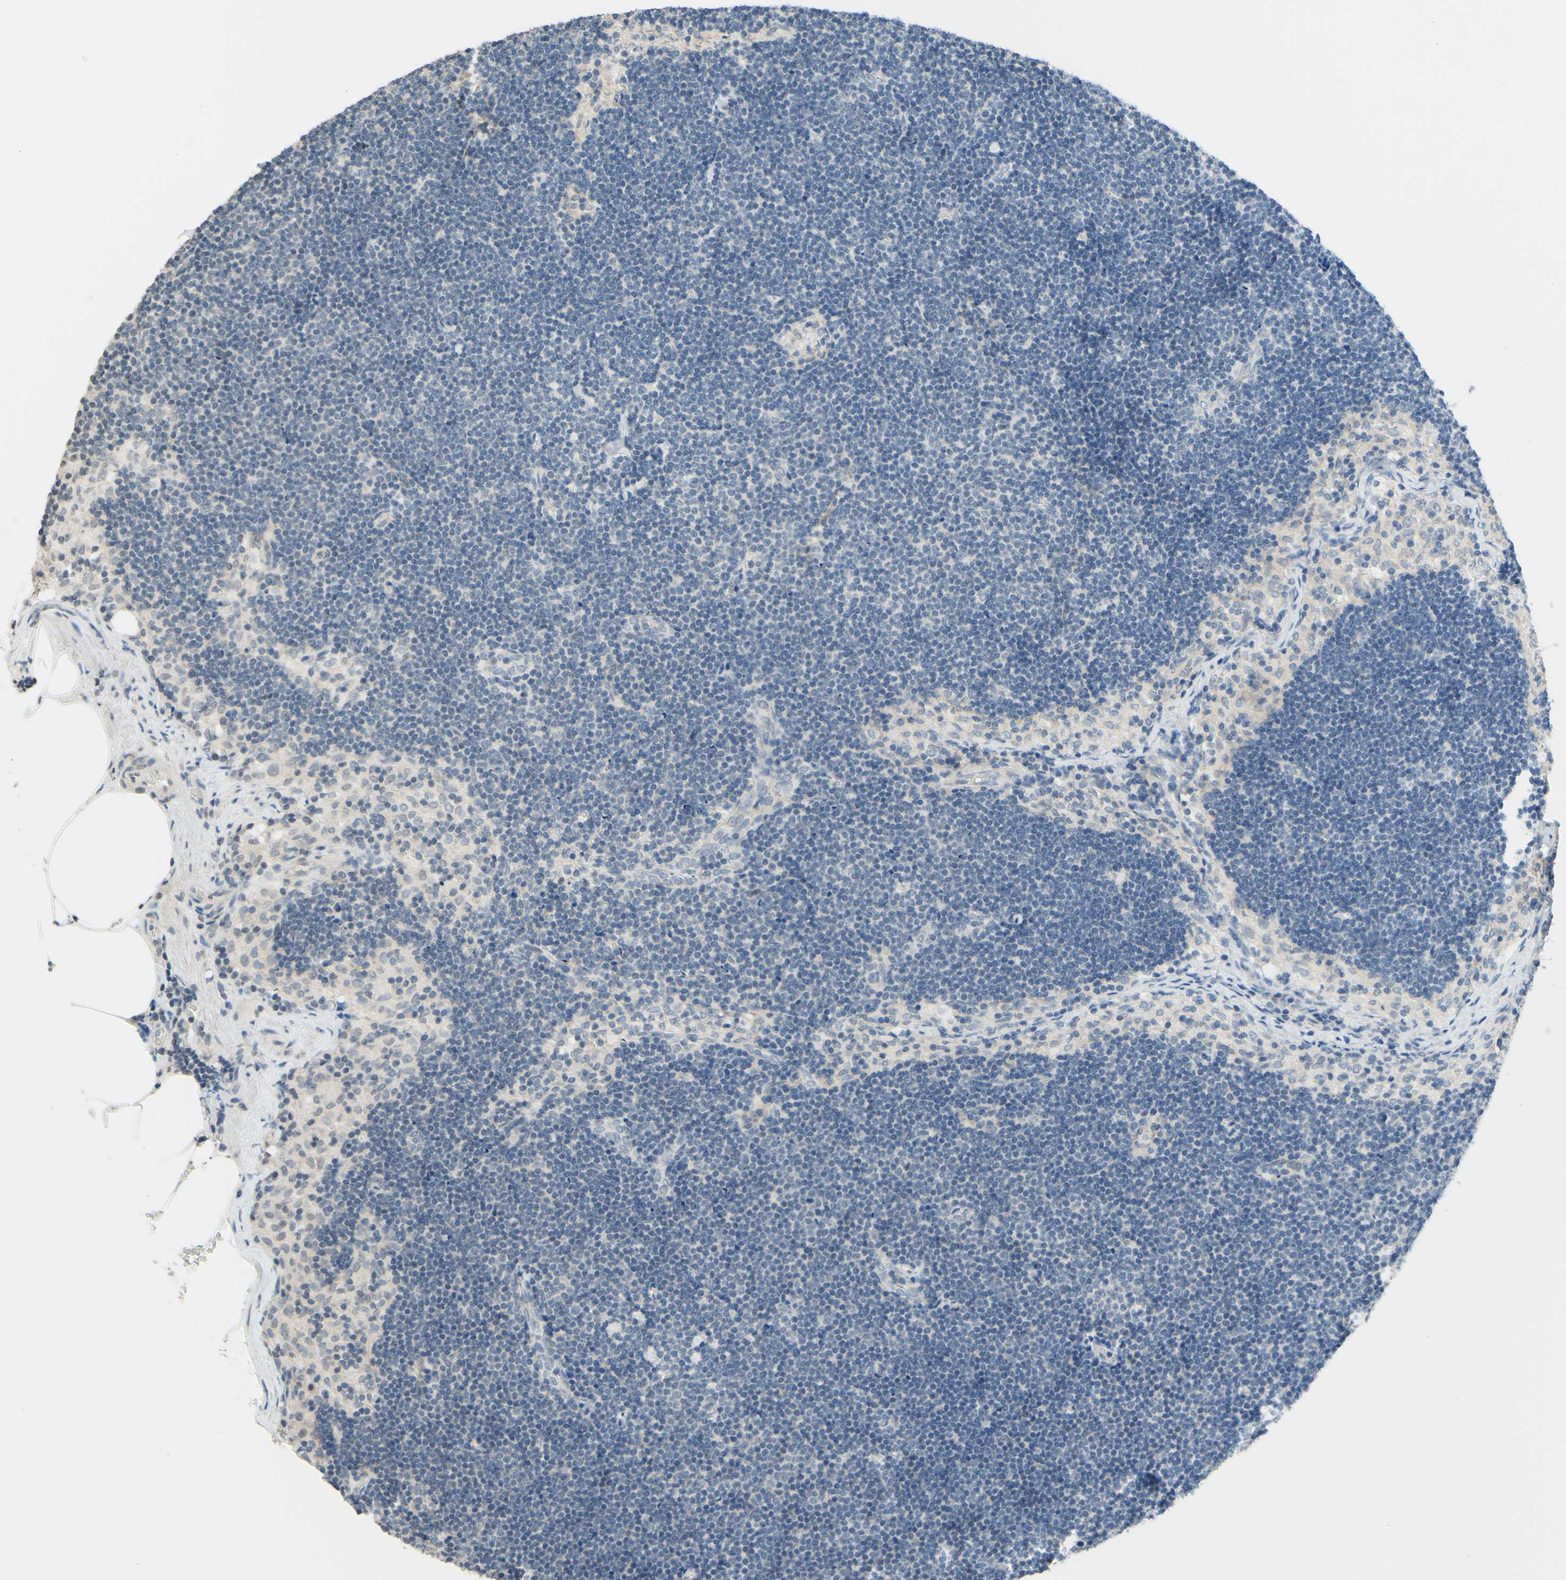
{"staining": {"intensity": "negative", "quantity": "none", "location": "none"}, "tissue": "lymph node", "cell_type": "Germinal center cells", "image_type": "normal", "snomed": [{"axis": "morphology", "description": "Normal tissue, NOS"}, {"axis": "topography", "description": "Lymph node"}], "caption": "Germinal center cells are negative for brown protein staining in unremarkable lymph node. Nuclei are stained in blue.", "gene": "MAG", "patient": {"sex": "male", "age": 63}}